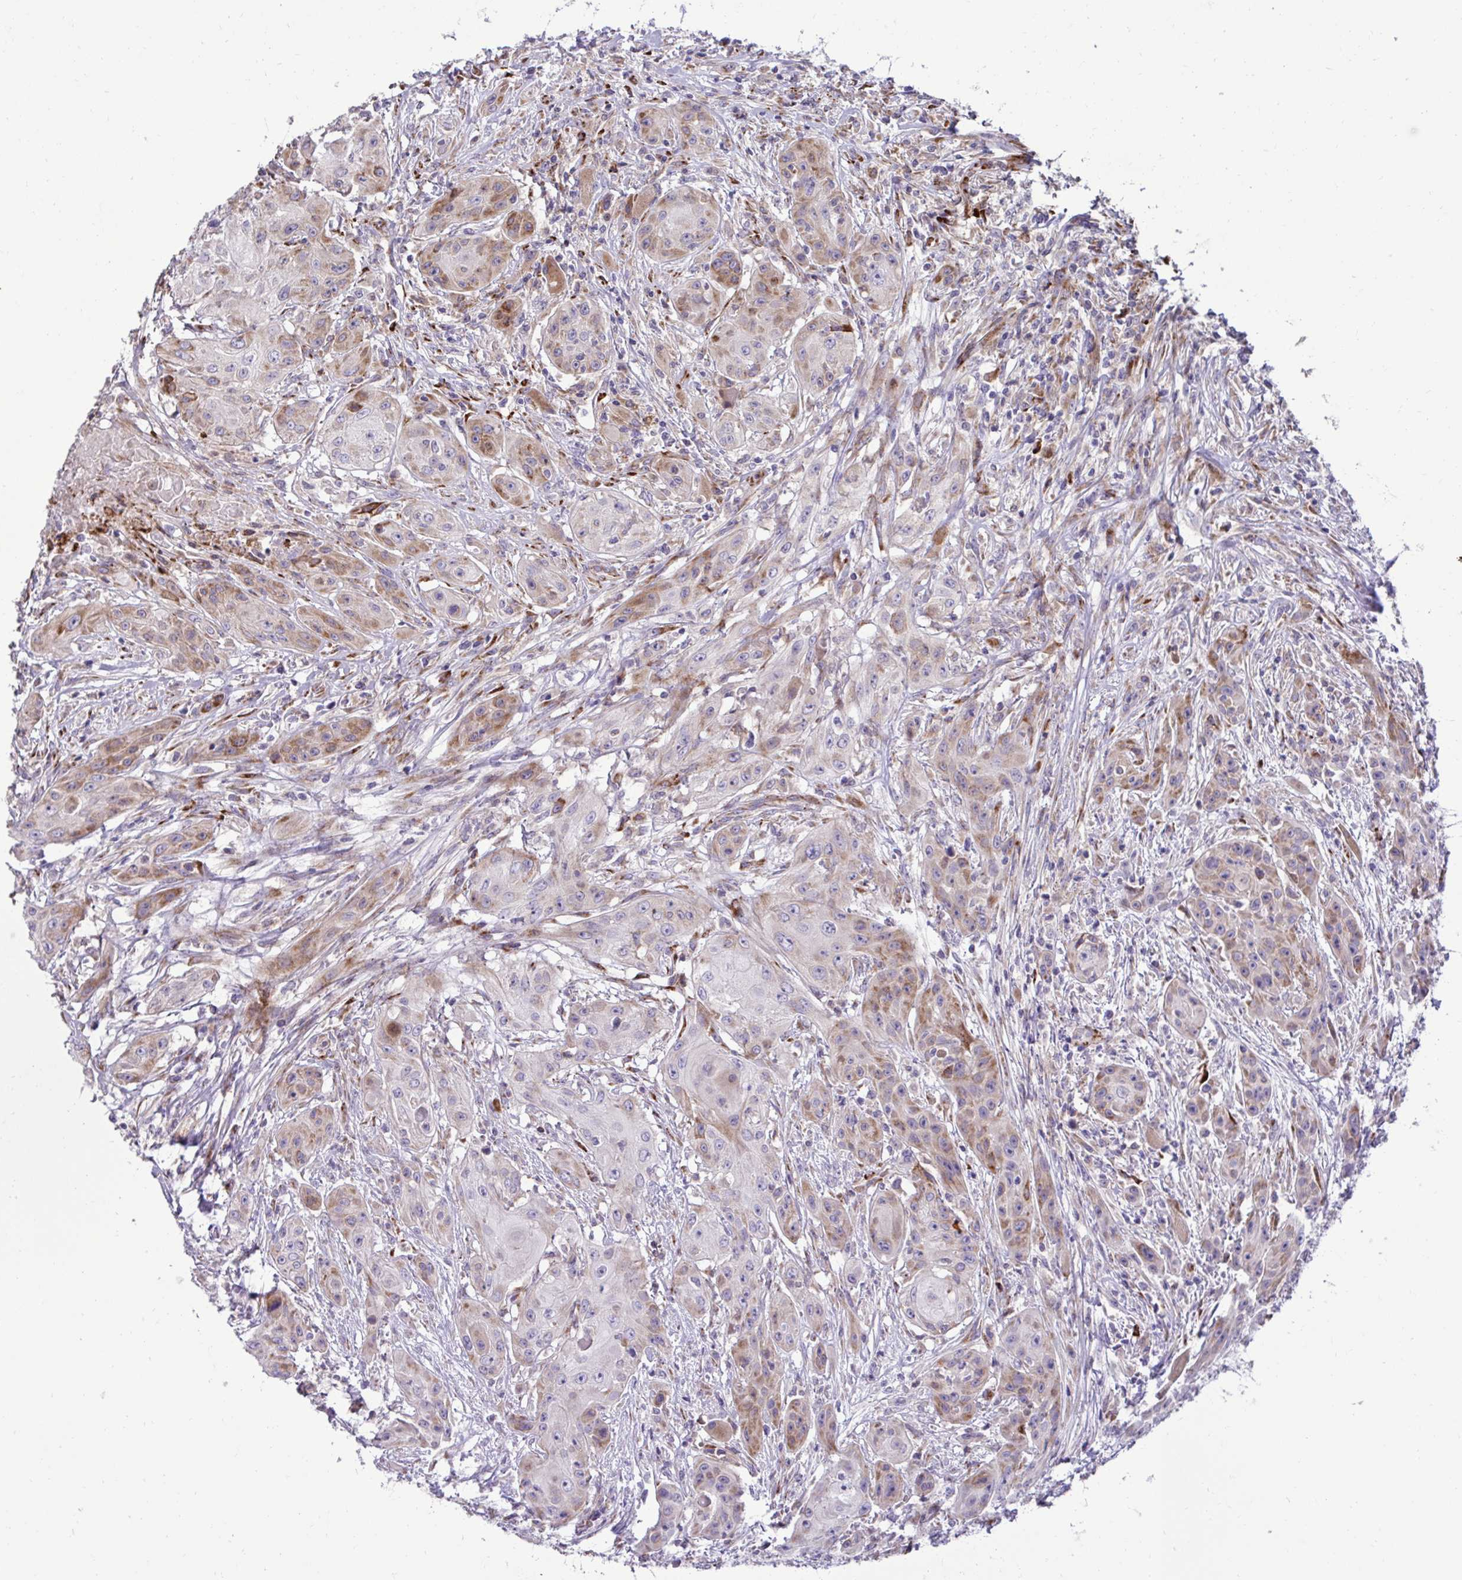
{"staining": {"intensity": "moderate", "quantity": "<25%", "location": "cytoplasmic/membranous"}, "tissue": "head and neck cancer", "cell_type": "Tumor cells", "image_type": "cancer", "snomed": [{"axis": "morphology", "description": "Squamous cell carcinoma, NOS"}, {"axis": "topography", "description": "Oral tissue"}, {"axis": "topography", "description": "Head-Neck"}, {"axis": "topography", "description": "Neck, NOS"}], "caption": "Tumor cells reveal low levels of moderate cytoplasmic/membranous positivity in approximately <25% of cells in head and neck cancer (squamous cell carcinoma).", "gene": "LIMS1", "patient": {"sex": "female", "age": 55}}